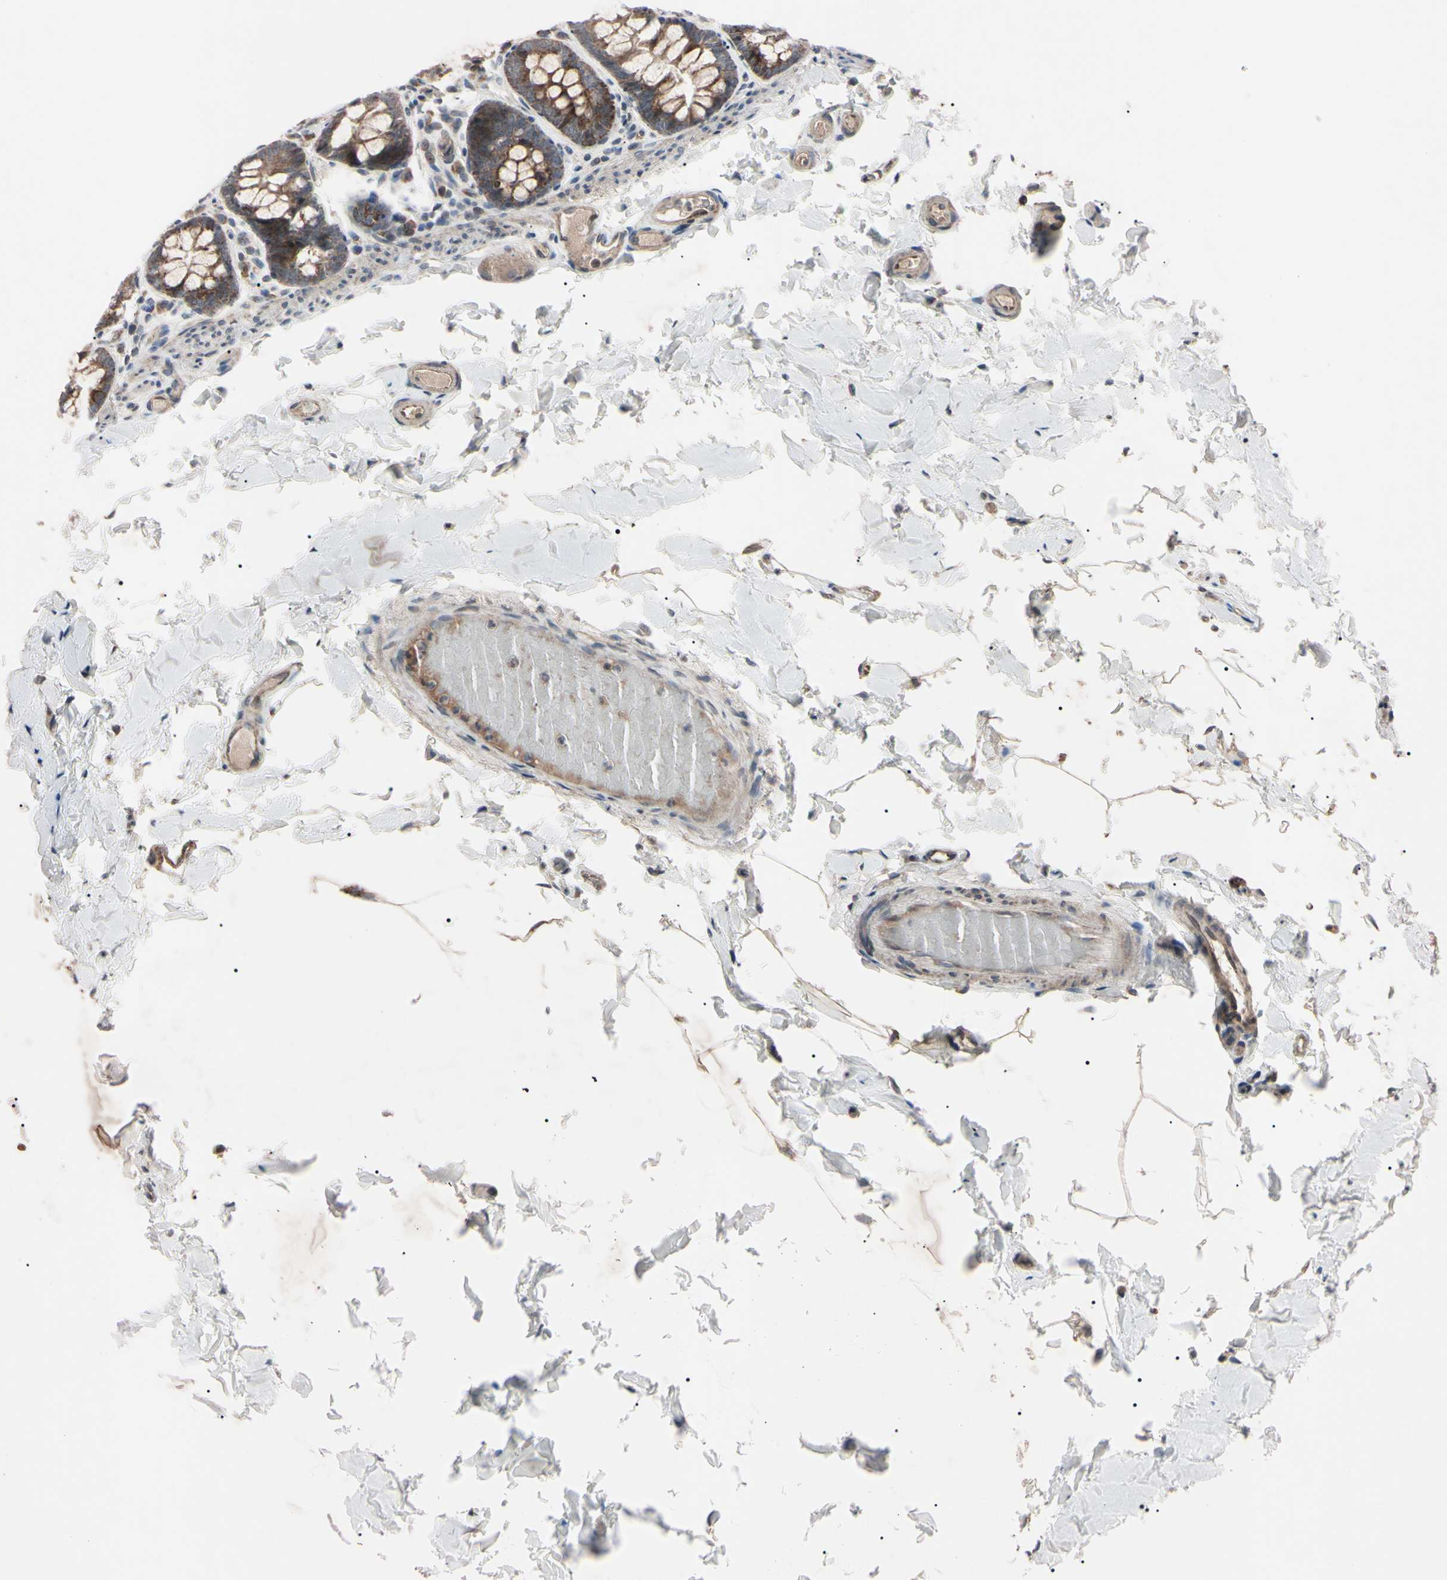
{"staining": {"intensity": "moderate", "quantity": ">75%", "location": "cytoplasmic/membranous"}, "tissue": "colon", "cell_type": "Endothelial cells", "image_type": "normal", "snomed": [{"axis": "morphology", "description": "Normal tissue, NOS"}, {"axis": "topography", "description": "Colon"}], "caption": "Benign colon displays moderate cytoplasmic/membranous positivity in approximately >75% of endothelial cells, visualized by immunohistochemistry.", "gene": "TNFRSF1A", "patient": {"sex": "female", "age": 61}}